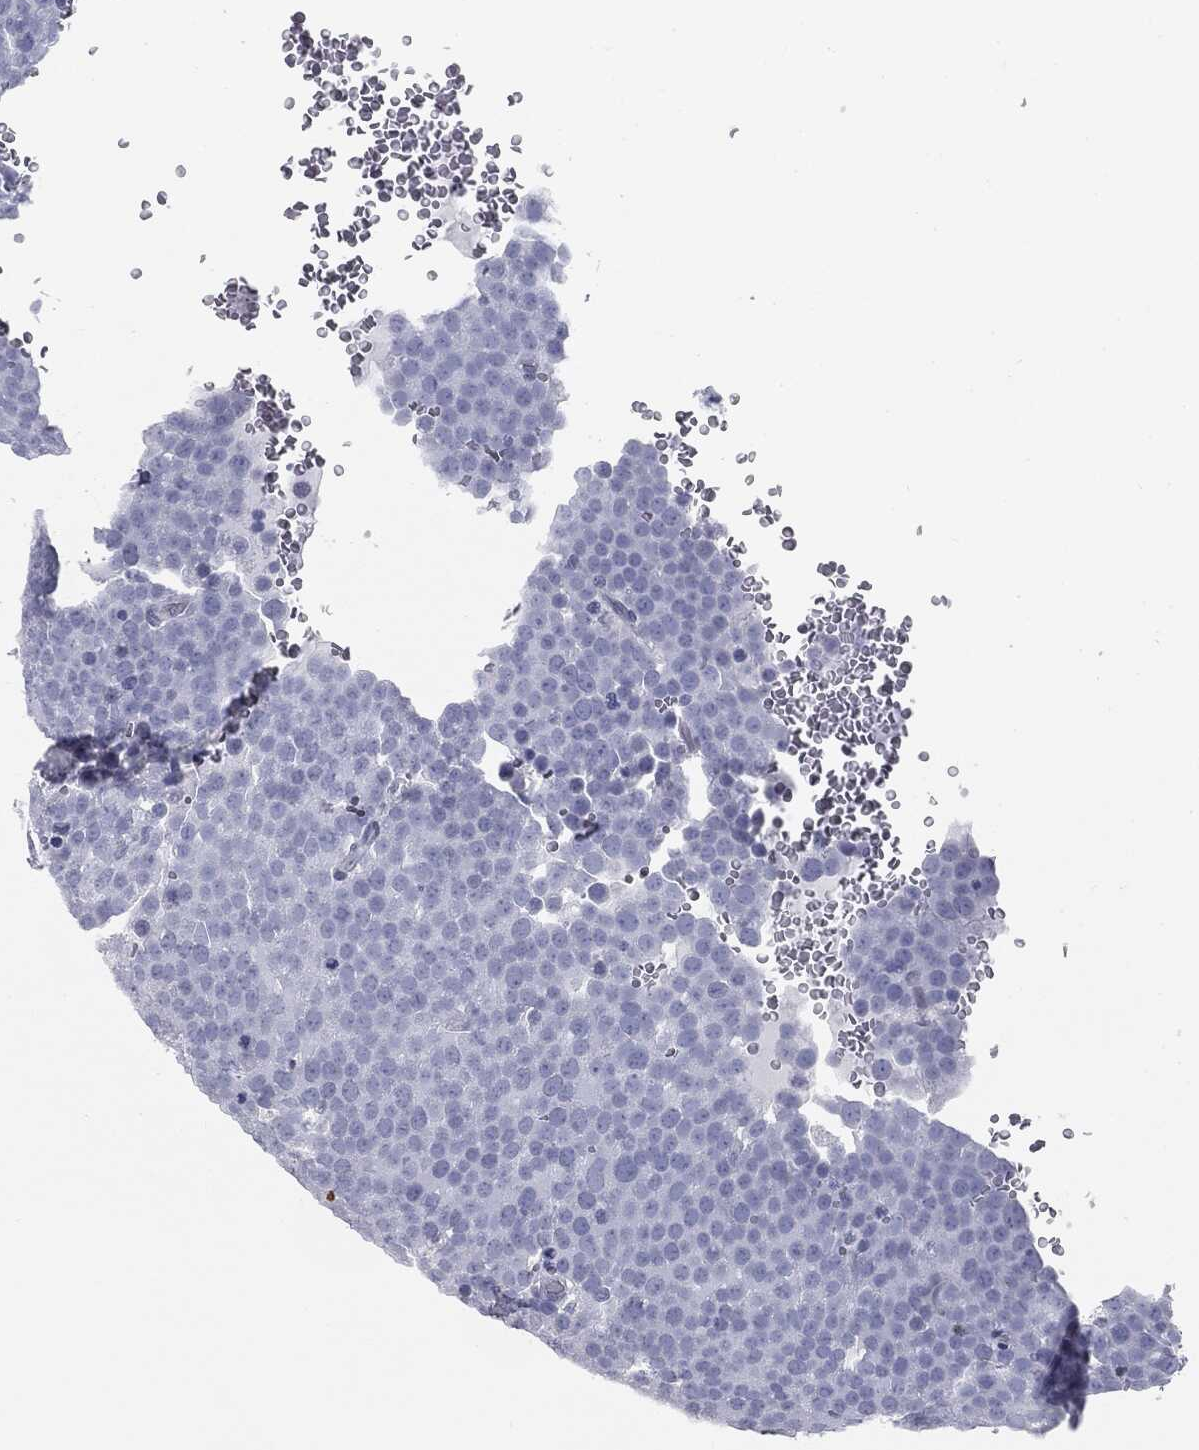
{"staining": {"intensity": "negative", "quantity": "none", "location": "none"}, "tissue": "testis cancer", "cell_type": "Tumor cells", "image_type": "cancer", "snomed": [{"axis": "morphology", "description": "Seminoma, NOS"}, {"axis": "topography", "description": "Testis"}], "caption": "Protein analysis of testis cancer reveals no significant staining in tumor cells.", "gene": "ALDOB", "patient": {"sex": "male", "age": 71}}